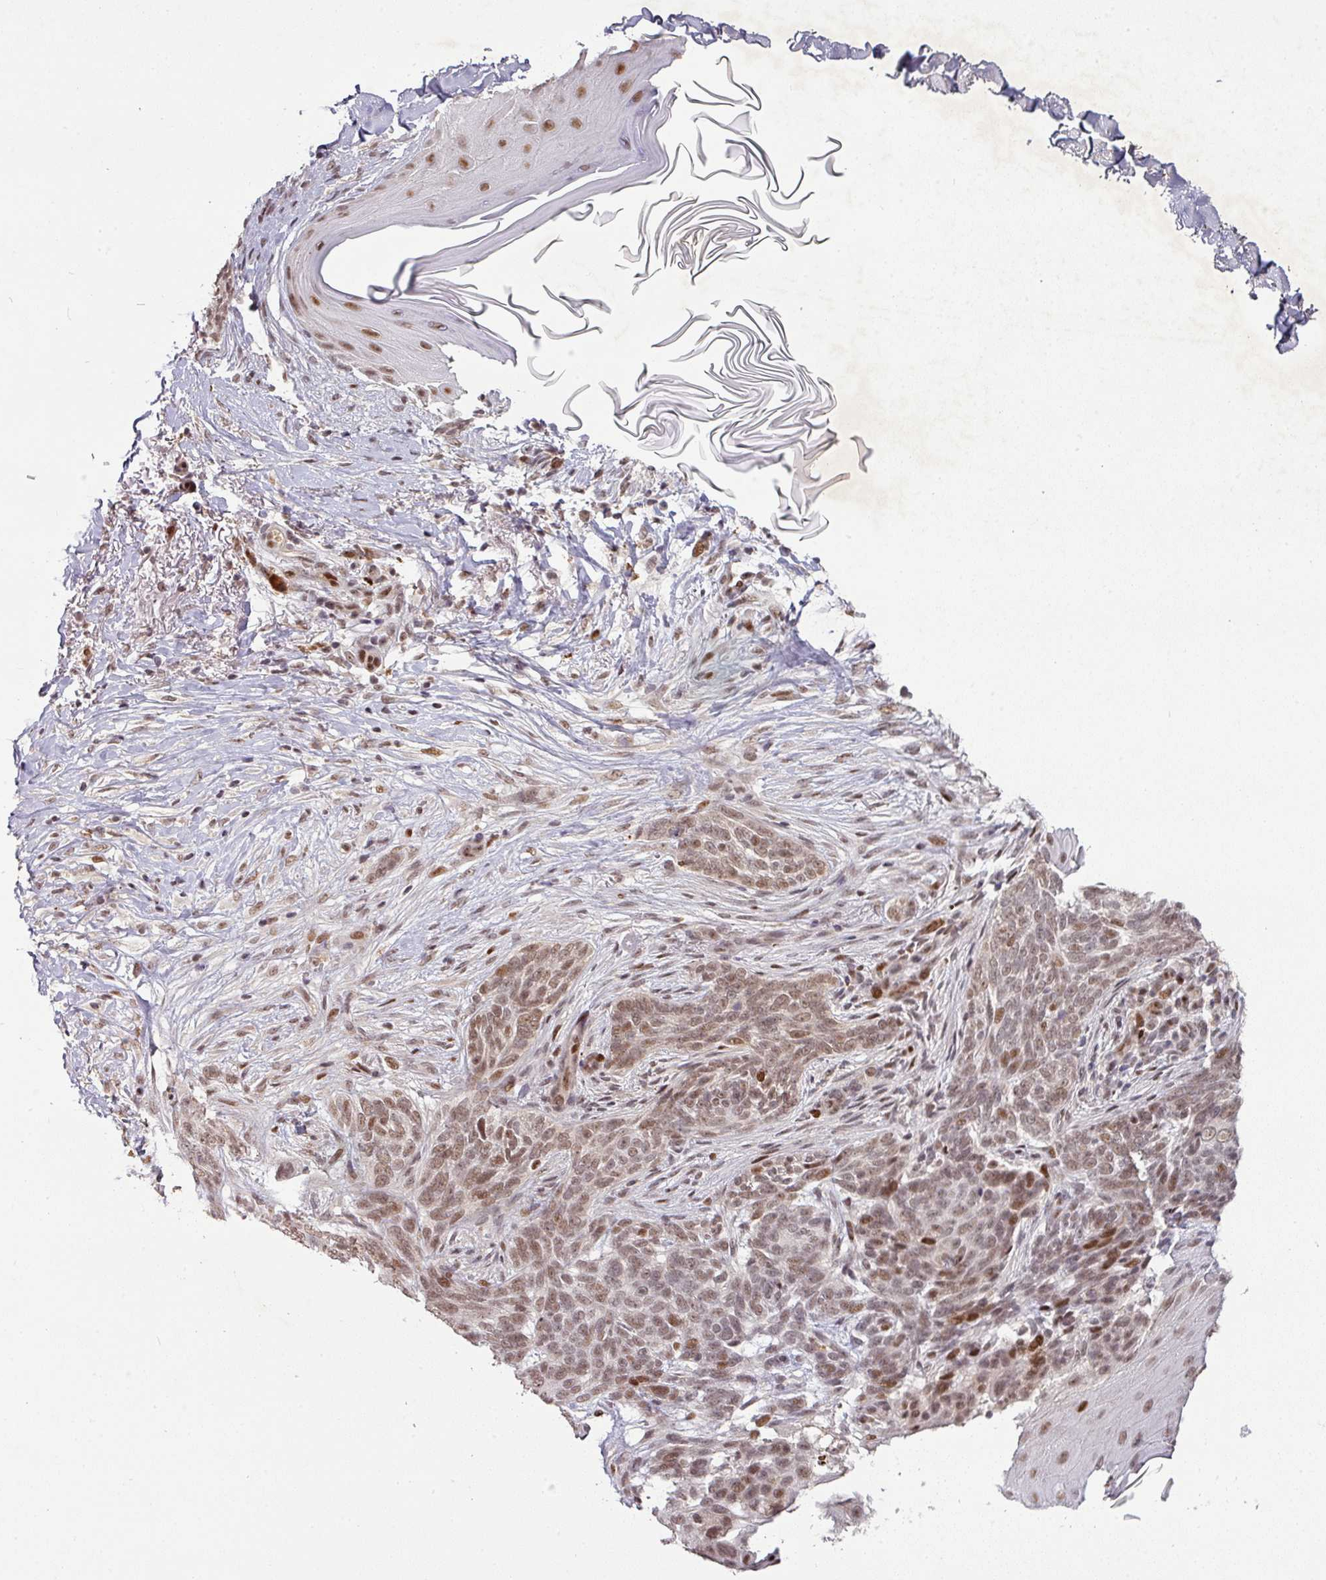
{"staining": {"intensity": "weak", "quantity": ">75%", "location": "nuclear"}, "tissue": "skin cancer", "cell_type": "Tumor cells", "image_type": "cancer", "snomed": [{"axis": "morphology", "description": "Normal tissue, NOS"}, {"axis": "morphology", "description": "Basal cell carcinoma"}, {"axis": "topography", "description": "Skin"}], "caption": "This micrograph exhibits immunohistochemistry staining of skin basal cell carcinoma, with low weak nuclear staining in about >75% of tumor cells.", "gene": "NEIL1", "patient": {"sex": "female", "age": 67}}